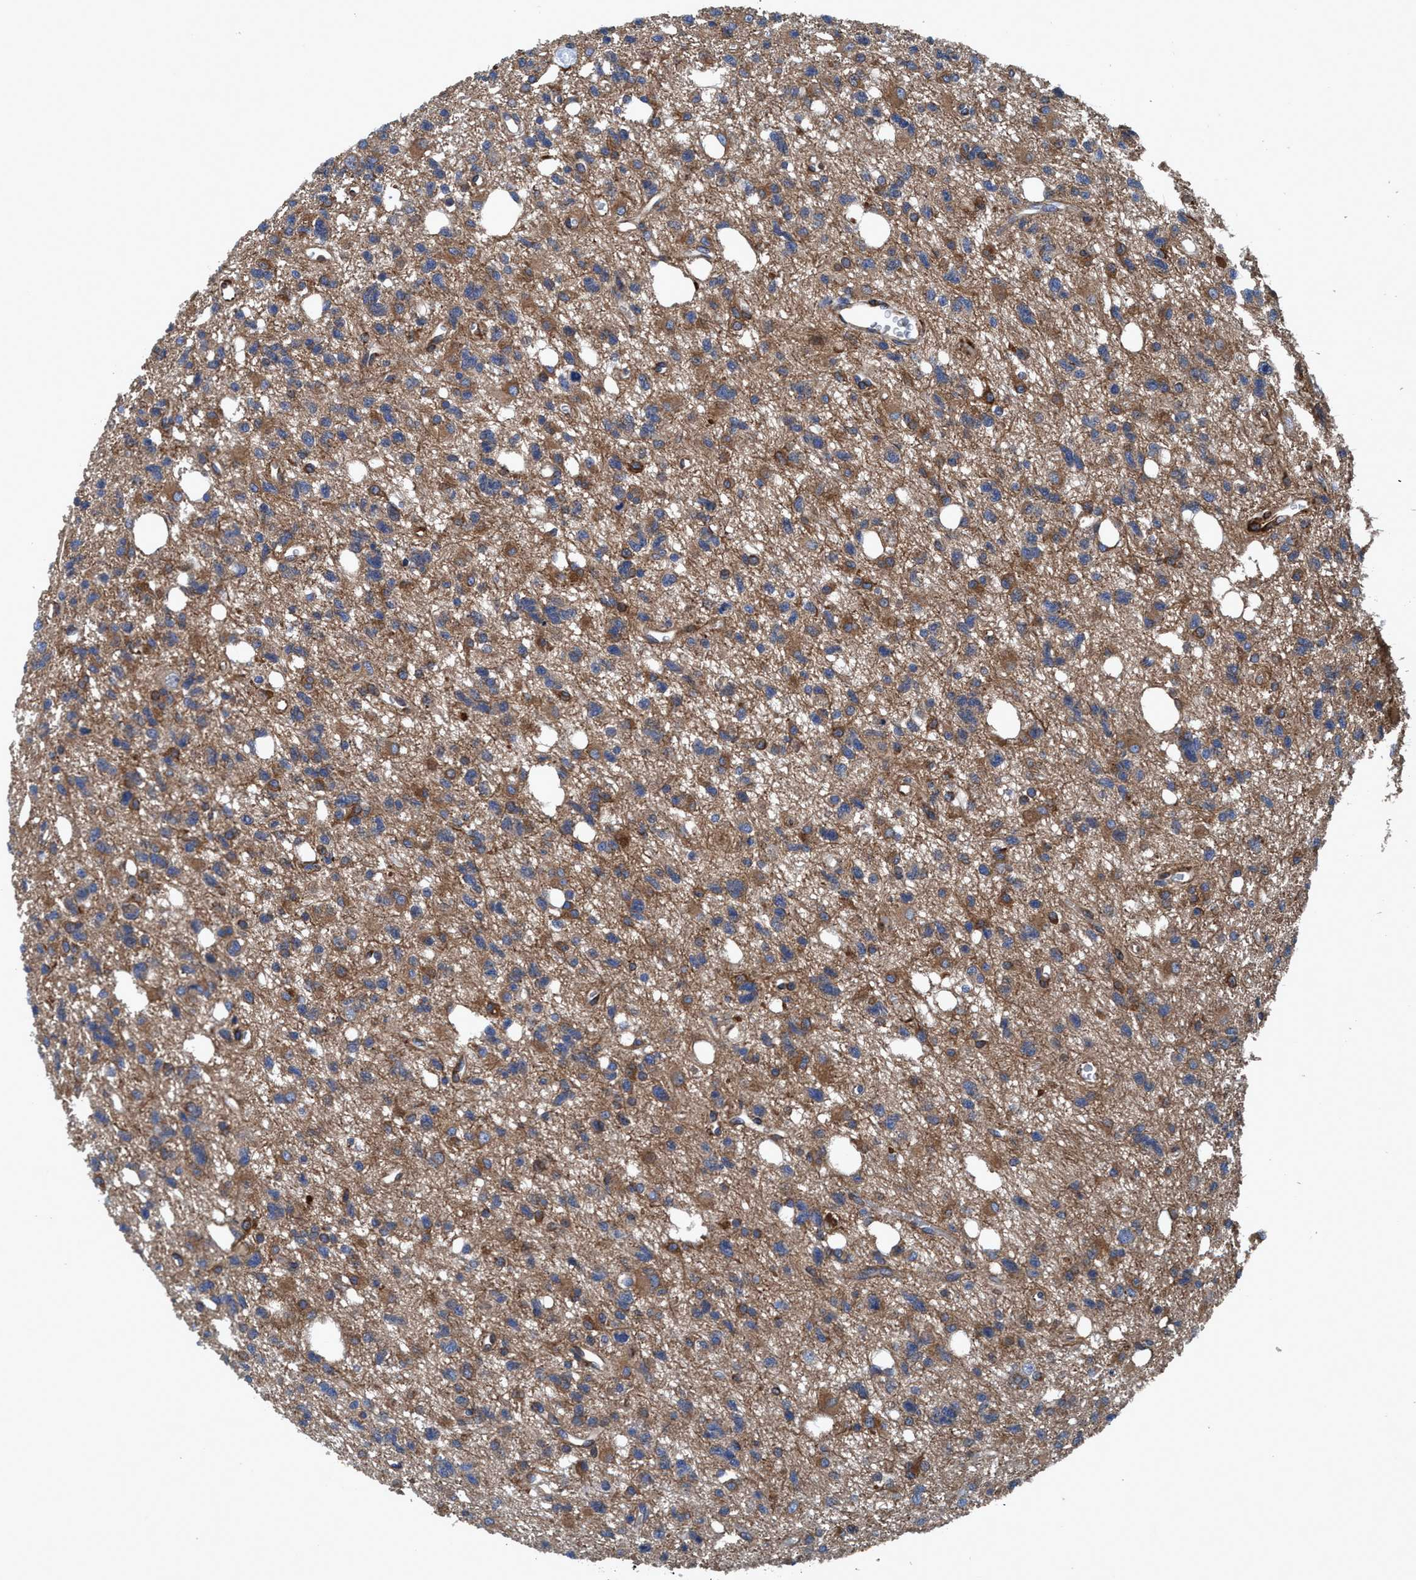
{"staining": {"intensity": "moderate", "quantity": ">75%", "location": "cytoplasmic/membranous"}, "tissue": "glioma", "cell_type": "Tumor cells", "image_type": "cancer", "snomed": [{"axis": "morphology", "description": "Glioma, malignant, High grade"}, {"axis": "topography", "description": "Brain"}], "caption": "Protein expression analysis of human malignant glioma (high-grade) reveals moderate cytoplasmic/membranous positivity in approximately >75% of tumor cells.", "gene": "NMT1", "patient": {"sex": "female", "age": 62}}